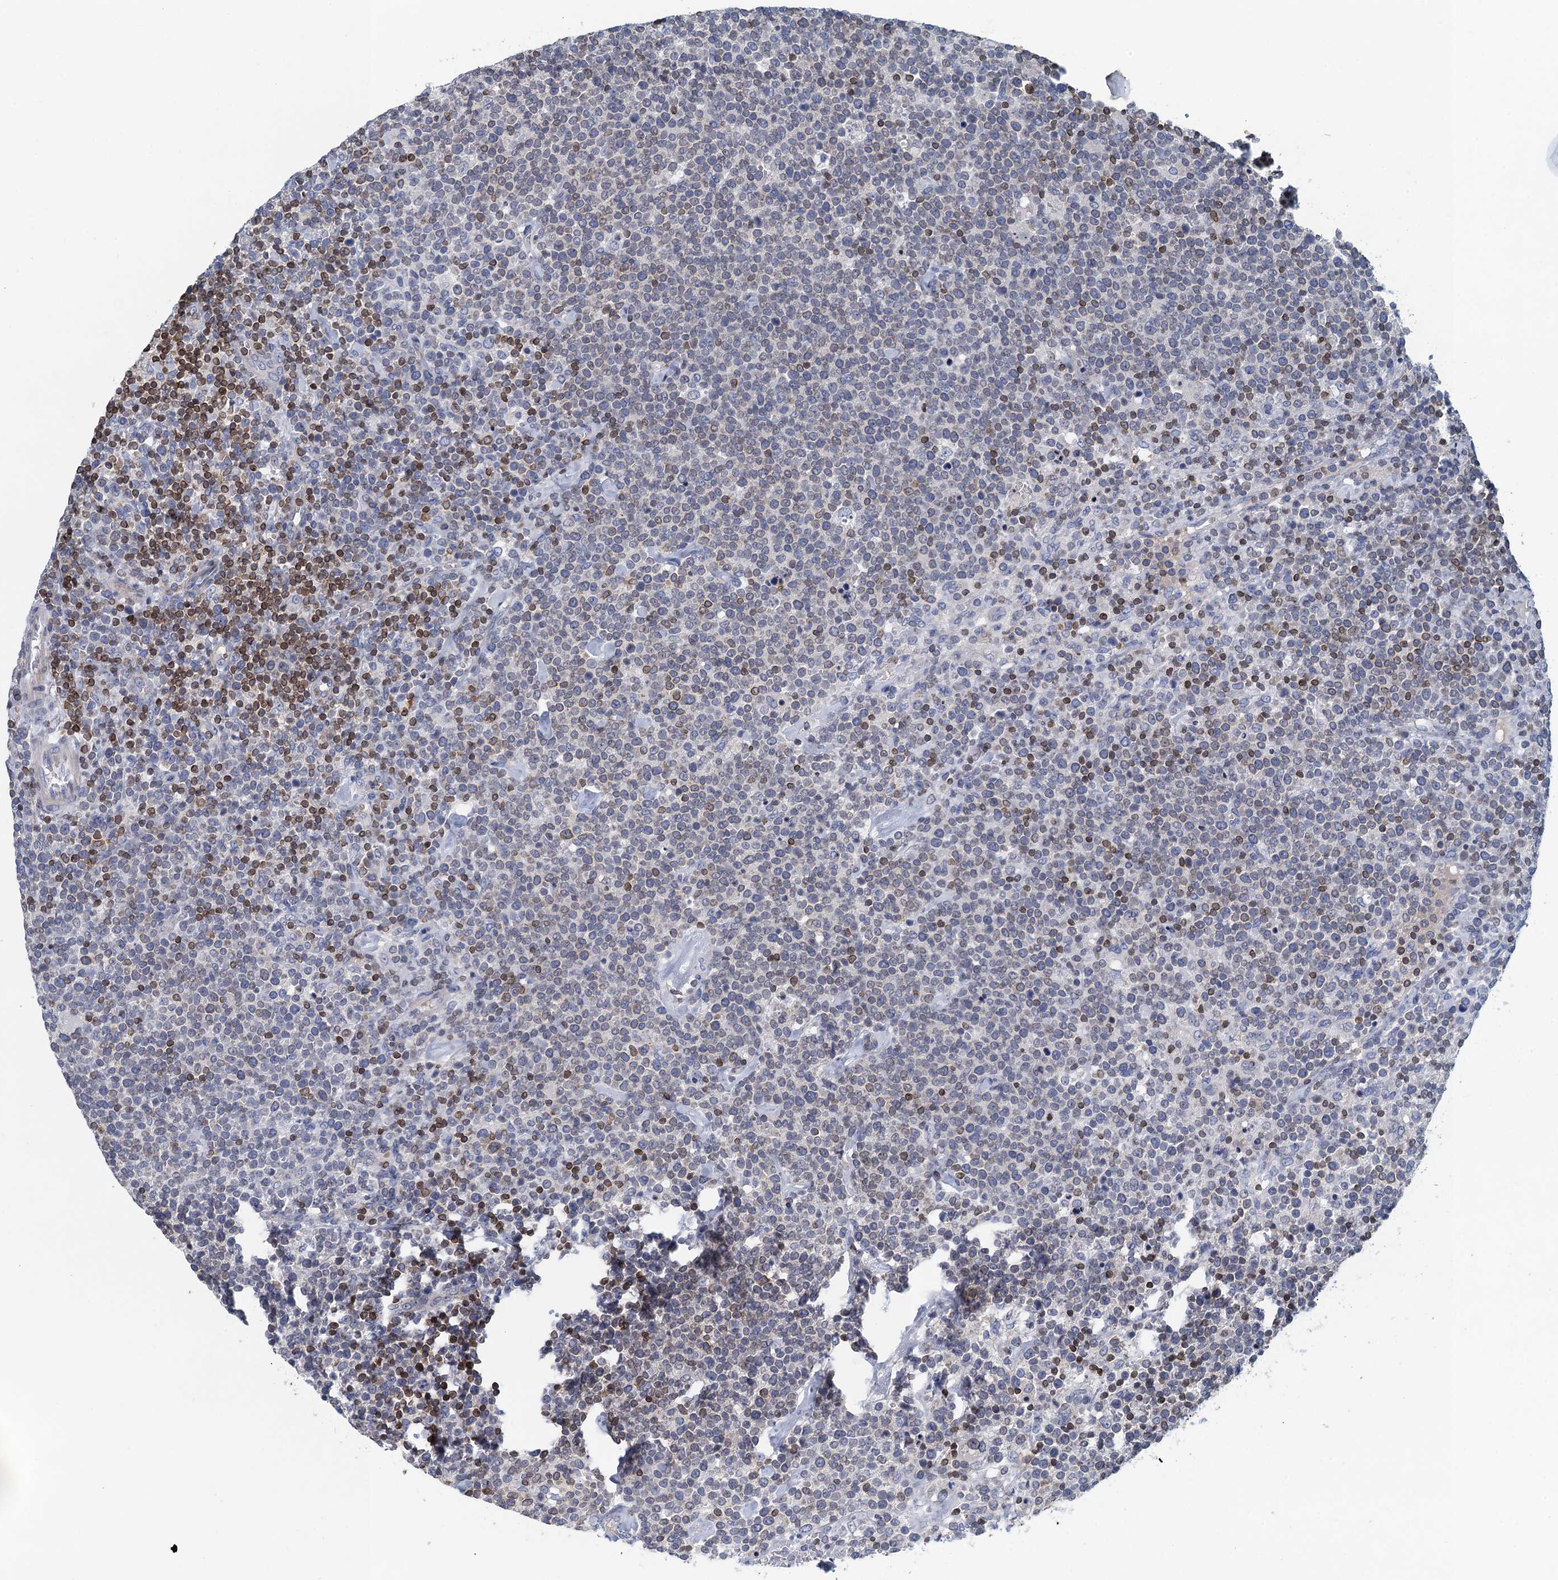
{"staining": {"intensity": "moderate", "quantity": "<25%", "location": "cytoplasmic/membranous"}, "tissue": "lymphoma", "cell_type": "Tumor cells", "image_type": "cancer", "snomed": [{"axis": "morphology", "description": "Malignant lymphoma, non-Hodgkin's type, High grade"}, {"axis": "topography", "description": "Lymph node"}], "caption": "This micrograph exhibits immunohistochemistry (IHC) staining of human malignant lymphoma, non-Hodgkin's type (high-grade), with low moderate cytoplasmic/membranous staining in approximately <25% of tumor cells.", "gene": "TRAF3IP3", "patient": {"sex": "male", "age": 61}}